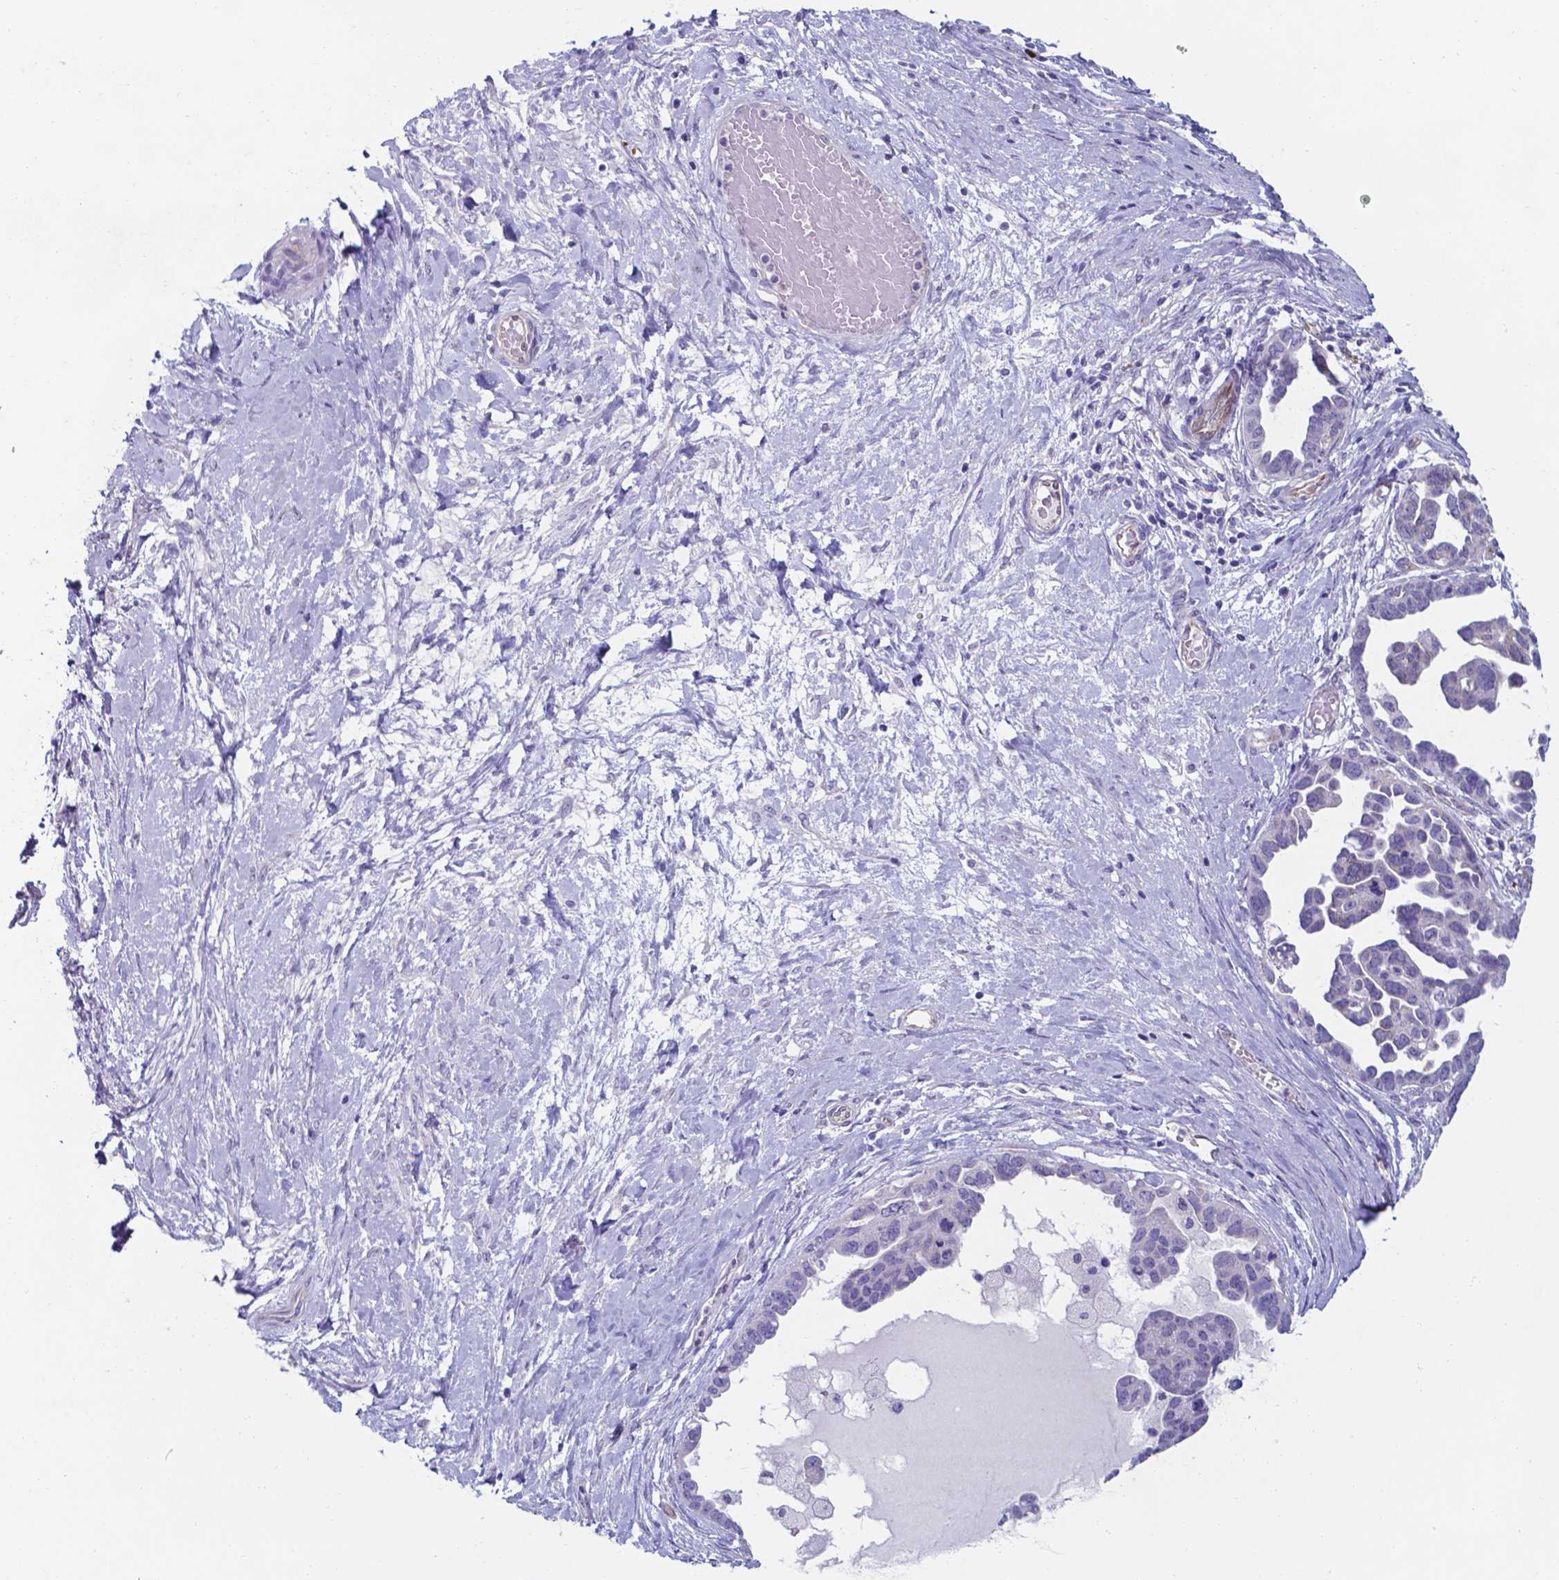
{"staining": {"intensity": "negative", "quantity": "none", "location": "none"}, "tissue": "ovarian cancer", "cell_type": "Tumor cells", "image_type": "cancer", "snomed": [{"axis": "morphology", "description": "Cystadenocarcinoma, serous, NOS"}, {"axis": "topography", "description": "Ovary"}], "caption": "IHC of ovarian cancer (serous cystadenocarcinoma) shows no expression in tumor cells. (DAB (3,3'-diaminobenzidine) IHC with hematoxylin counter stain).", "gene": "UBE2J1", "patient": {"sex": "female", "age": 54}}